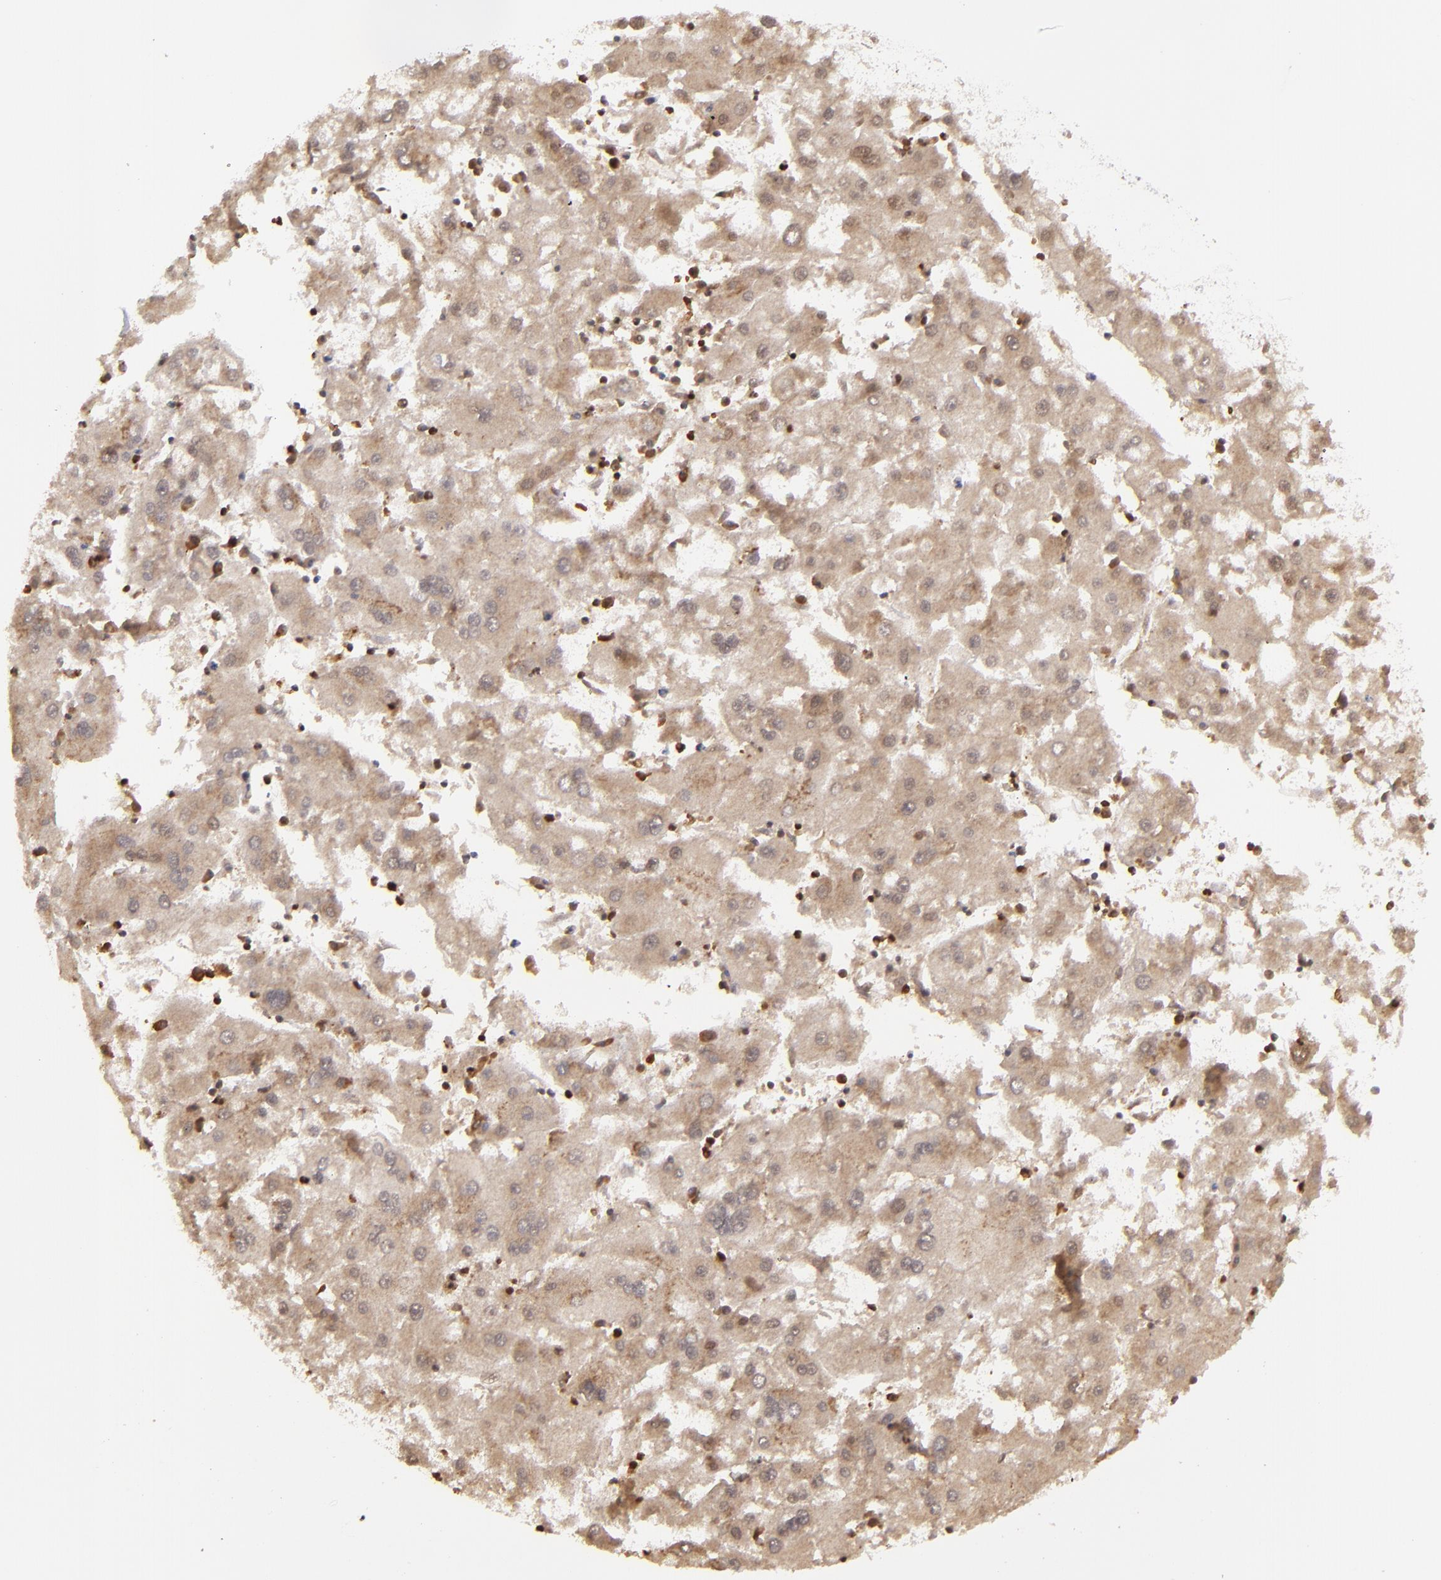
{"staining": {"intensity": "weak", "quantity": ">75%", "location": "cytoplasmic/membranous"}, "tissue": "liver cancer", "cell_type": "Tumor cells", "image_type": "cancer", "snomed": [{"axis": "morphology", "description": "Carcinoma, Hepatocellular, NOS"}, {"axis": "topography", "description": "Liver"}], "caption": "Immunohistochemistry micrograph of liver hepatocellular carcinoma stained for a protein (brown), which shows low levels of weak cytoplasmic/membranous positivity in about >75% of tumor cells.", "gene": "MAPK3", "patient": {"sex": "male", "age": 72}}